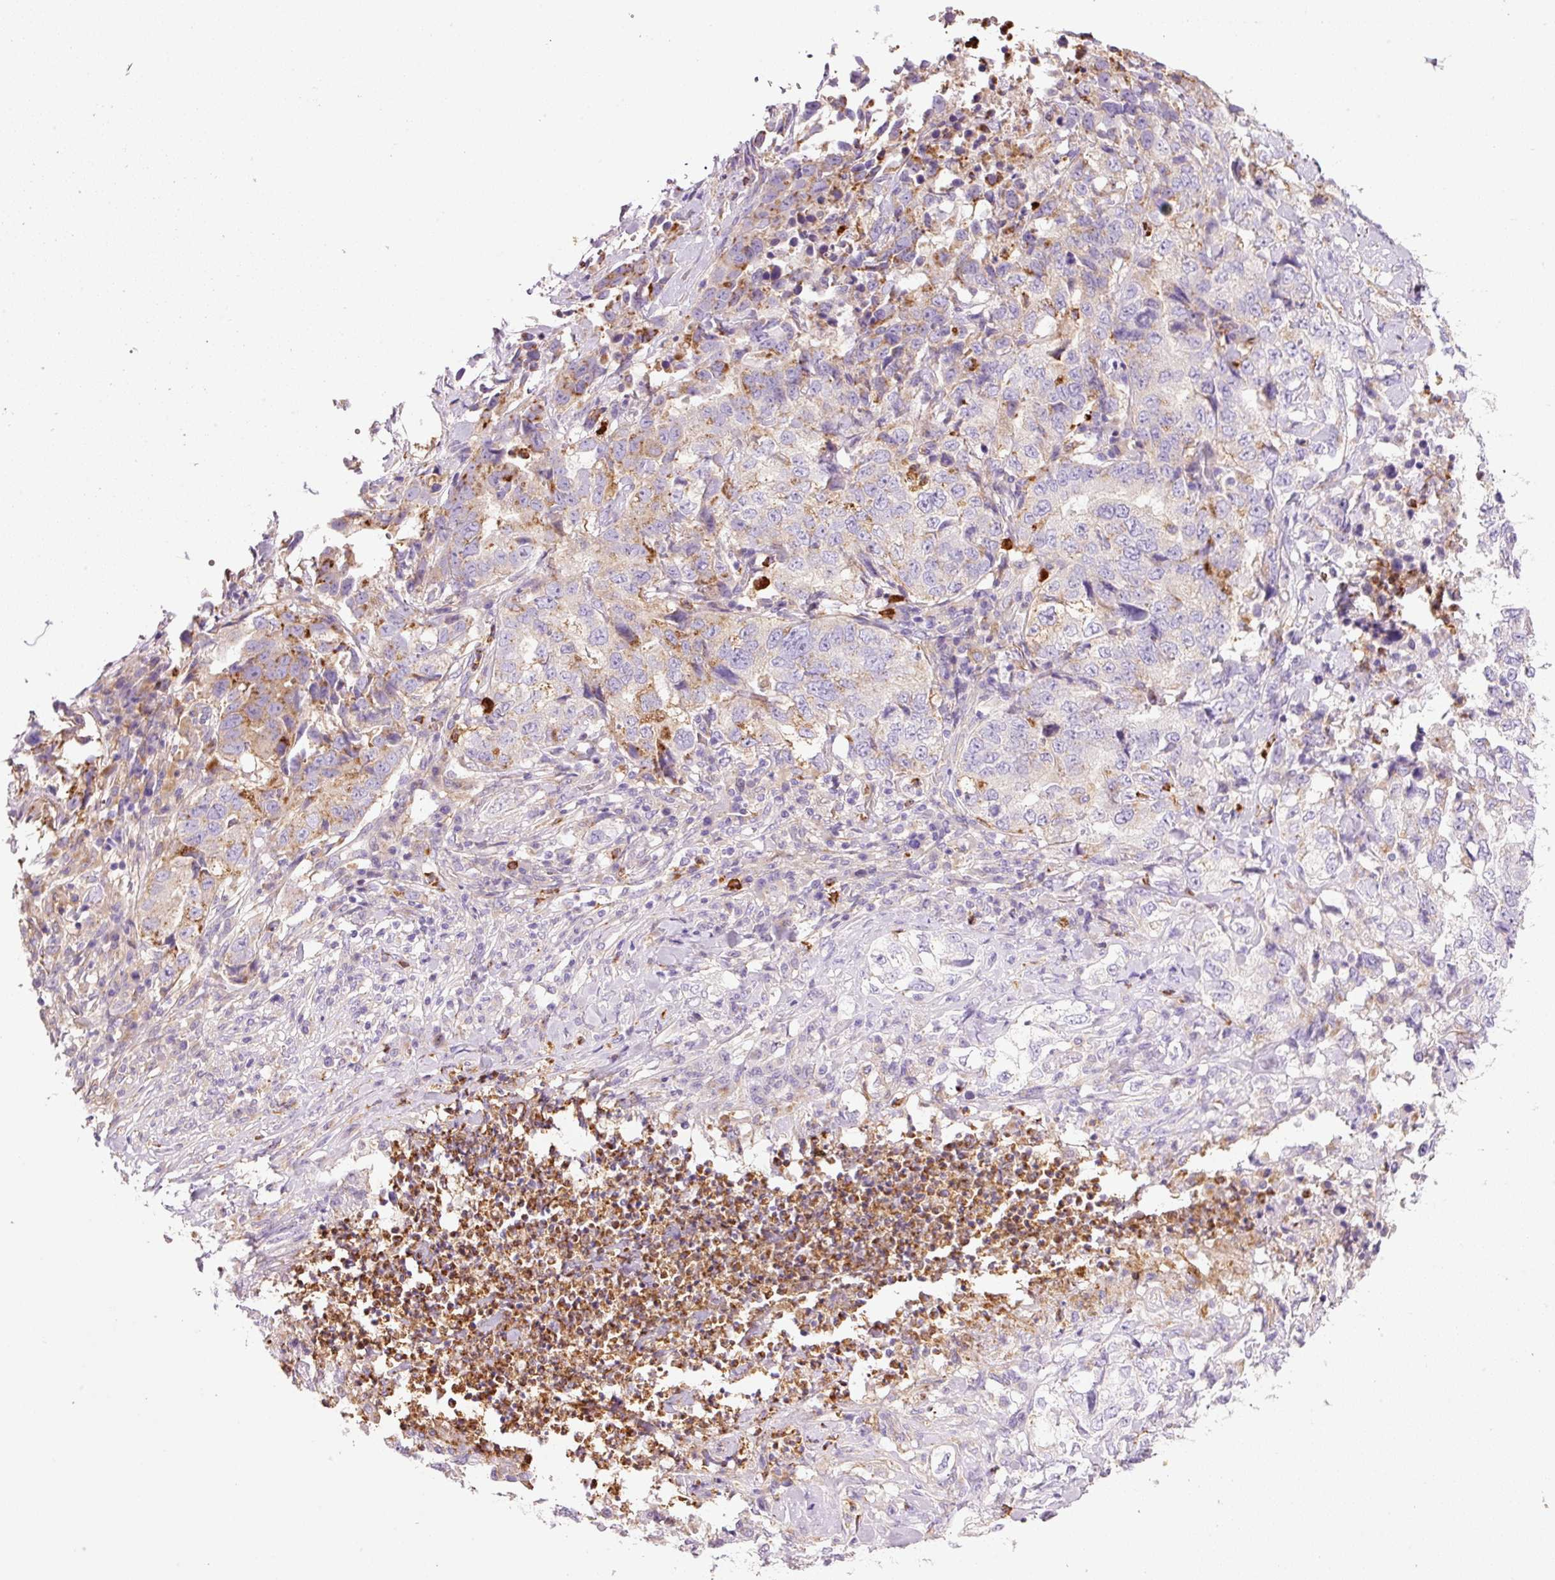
{"staining": {"intensity": "moderate", "quantity": "<25%", "location": "cytoplasmic/membranous"}, "tissue": "lung cancer", "cell_type": "Tumor cells", "image_type": "cancer", "snomed": [{"axis": "morphology", "description": "Adenocarcinoma, NOS"}, {"axis": "topography", "description": "Lung"}], "caption": "Immunohistochemistry histopathology image of human lung cancer stained for a protein (brown), which shows low levels of moderate cytoplasmic/membranous expression in approximately <25% of tumor cells.", "gene": "TMC8", "patient": {"sex": "female", "age": 51}}